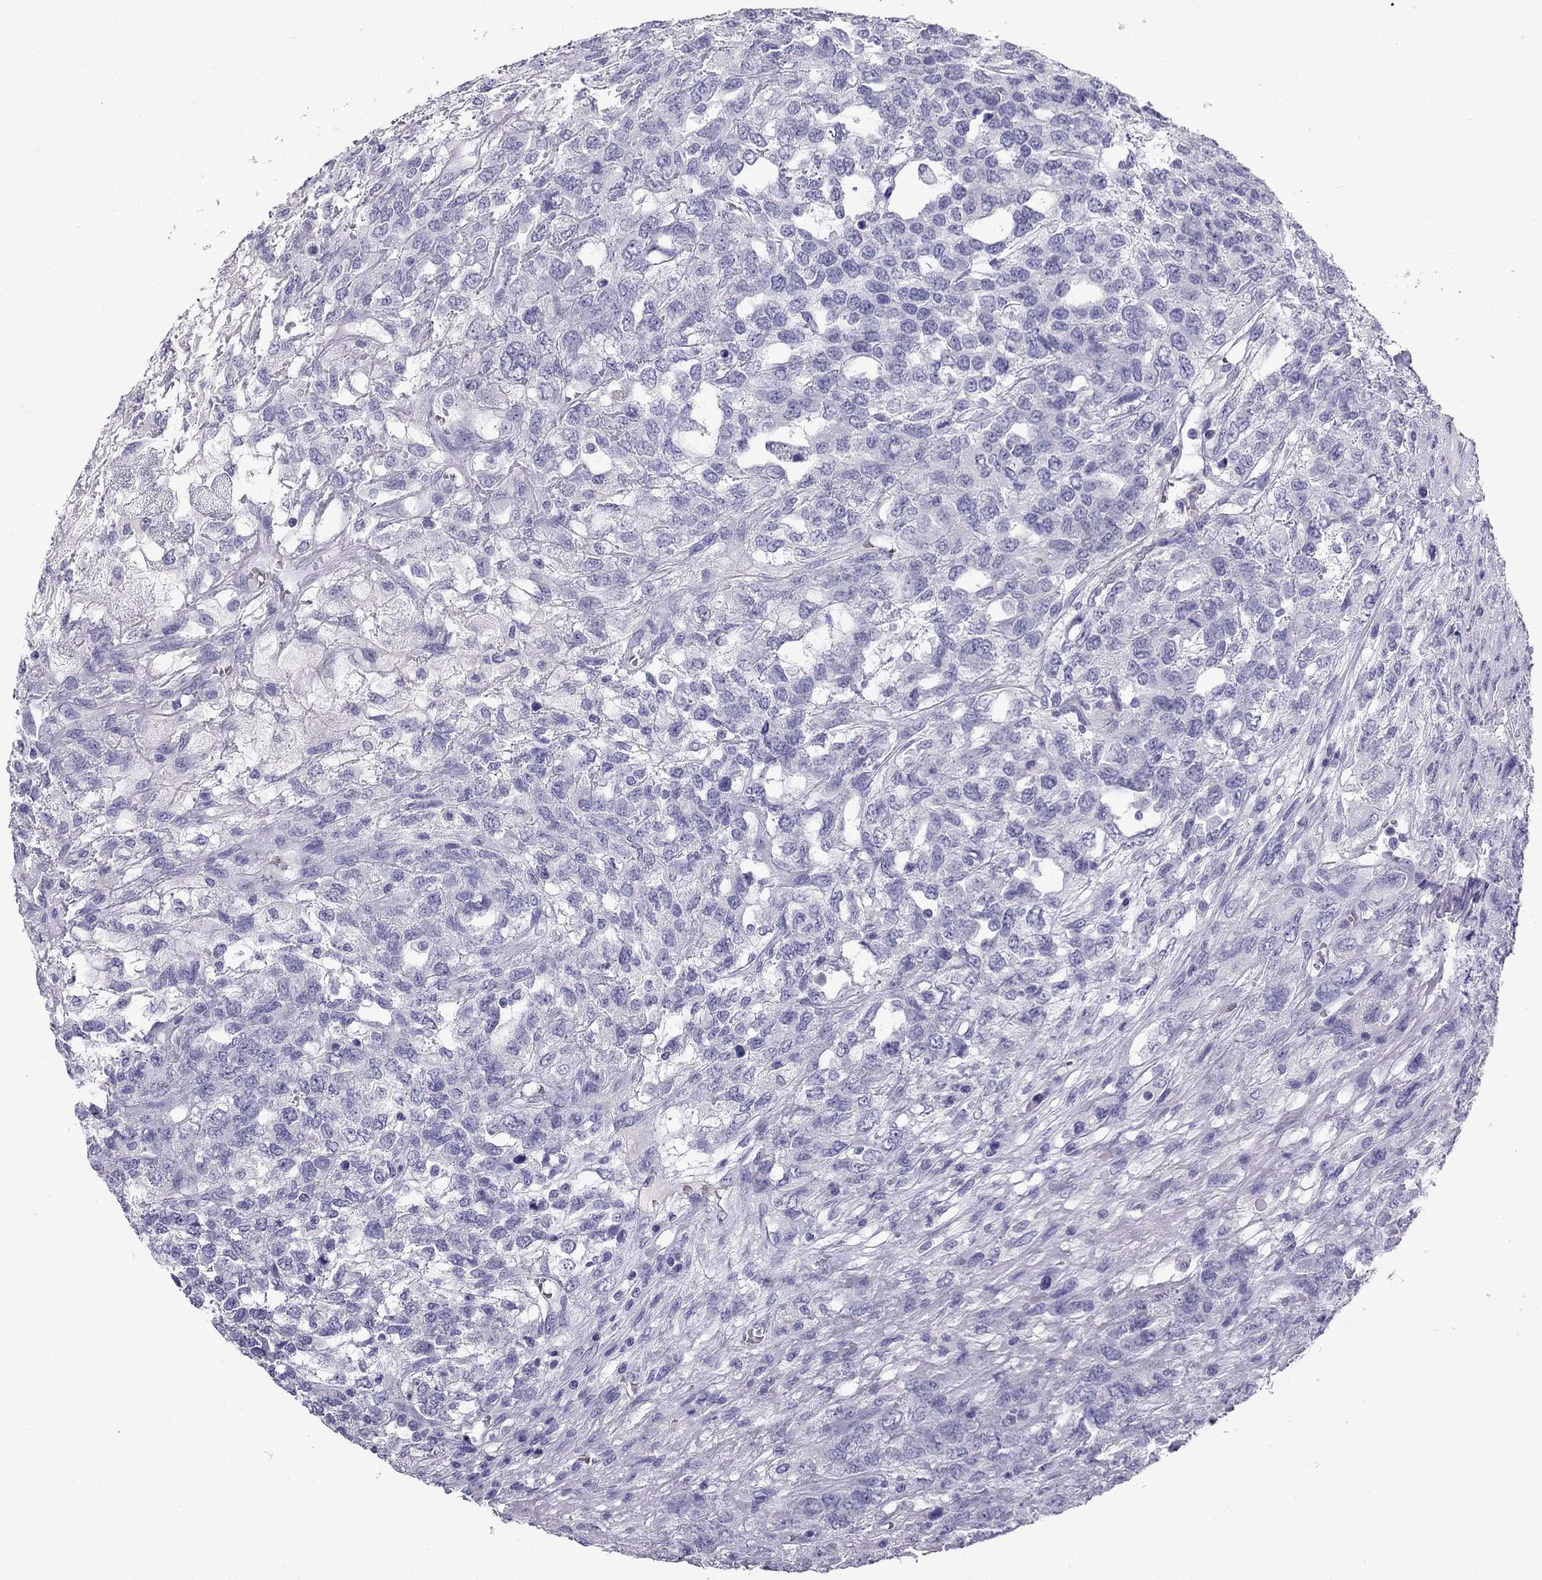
{"staining": {"intensity": "negative", "quantity": "none", "location": "none"}, "tissue": "testis cancer", "cell_type": "Tumor cells", "image_type": "cancer", "snomed": [{"axis": "morphology", "description": "Seminoma, NOS"}, {"axis": "topography", "description": "Testis"}], "caption": "Immunohistochemistry (IHC) image of neoplastic tissue: testis cancer (seminoma) stained with DAB (3,3'-diaminobenzidine) demonstrates no significant protein staining in tumor cells. (DAB IHC visualized using brightfield microscopy, high magnification).", "gene": "NPTX1", "patient": {"sex": "male", "age": 52}}